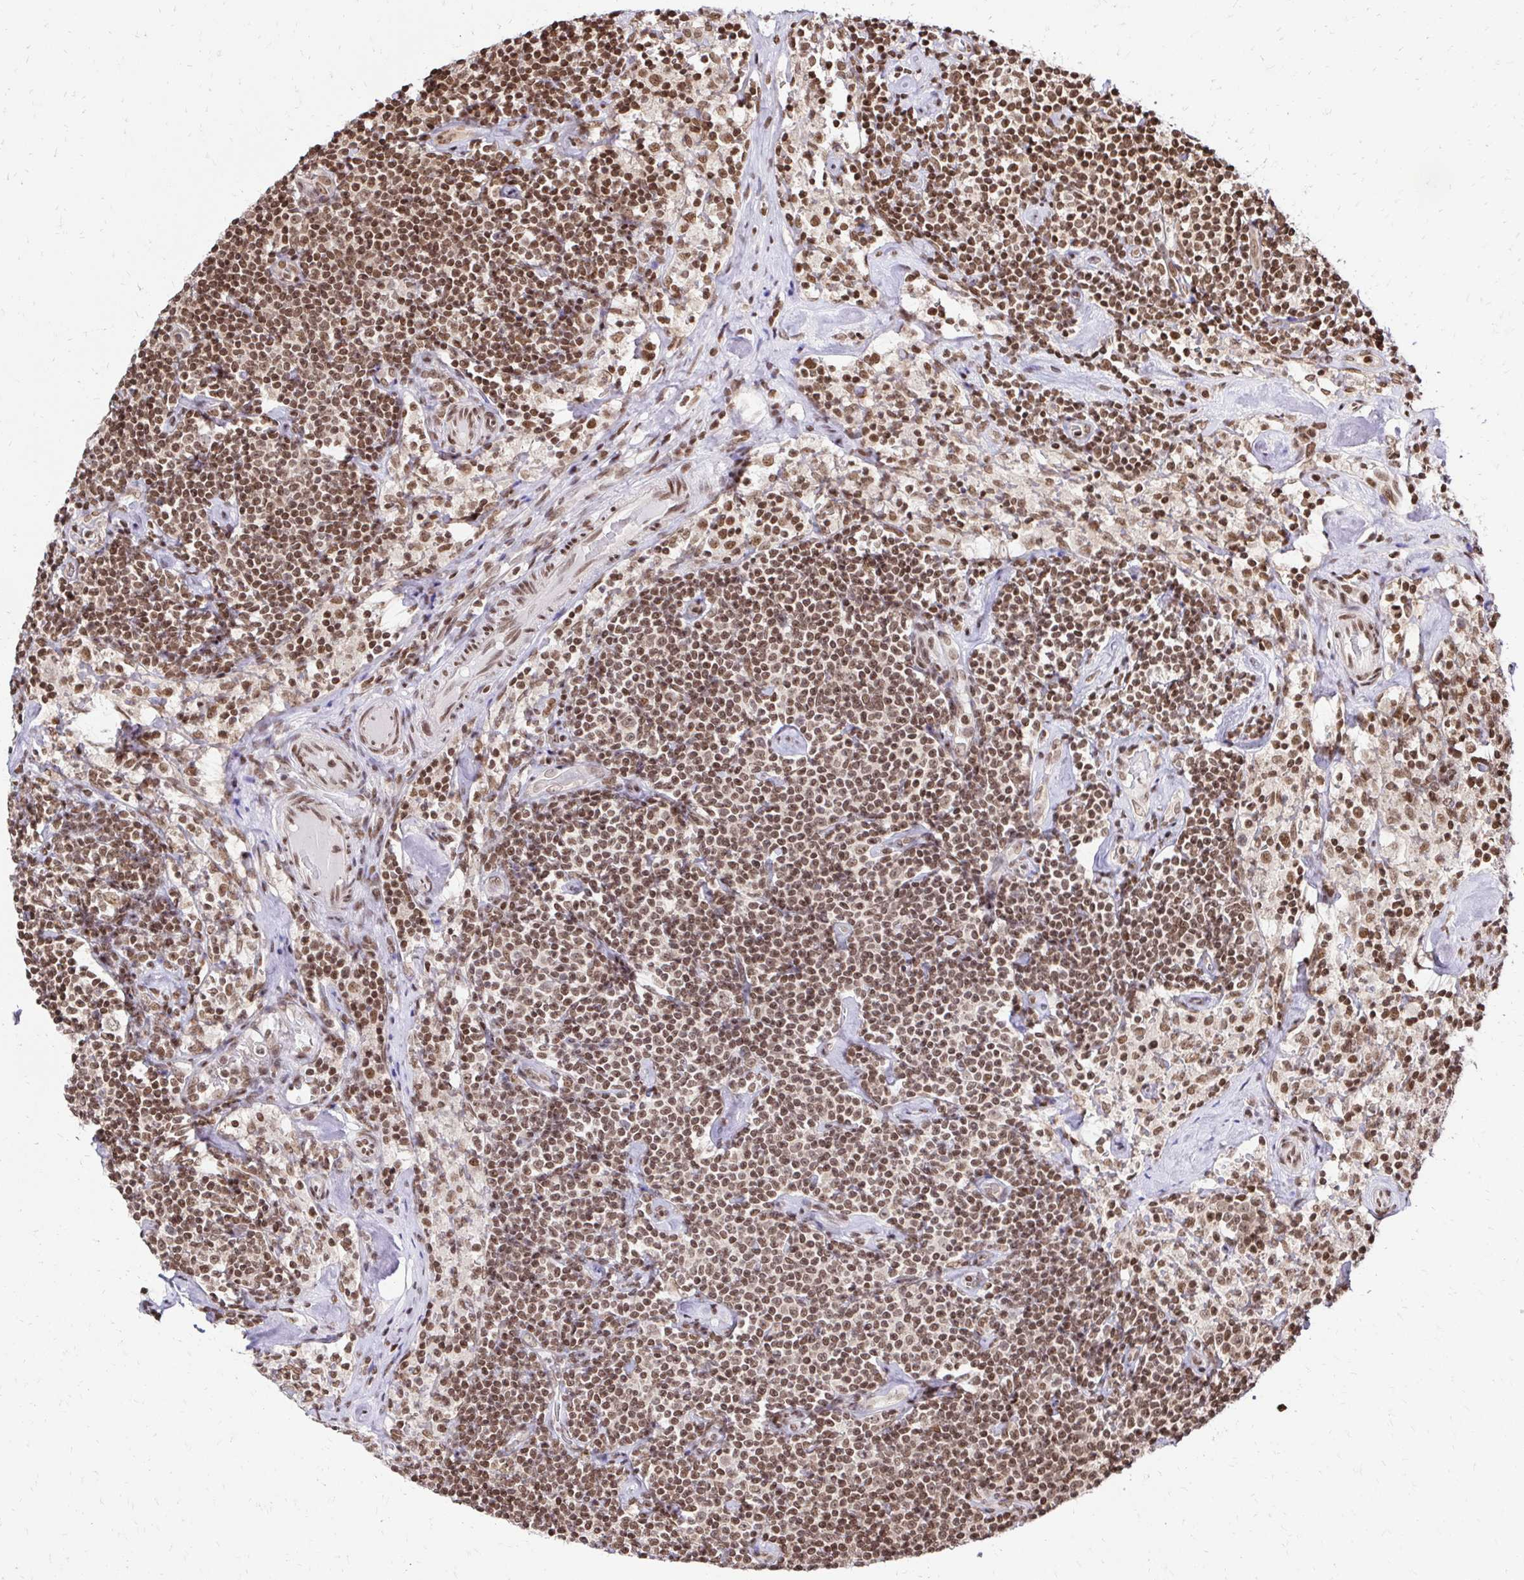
{"staining": {"intensity": "moderate", "quantity": ">75%", "location": "nuclear"}, "tissue": "lymphoma", "cell_type": "Tumor cells", "image_type": "cancer", "snomed": [{"axis": "morphology", "description": "Malignant lymphoma, non-Hodgkin's type, Low grade"}, {"axis": "topography", "description": "Lymph node"}], "caption": "Immunohistochemical staining of human malignant lymphoma, non-Hodgkin's type (low-grade) shows medium levels of moderate nuclear protein staining in about >75% of tumor cells.", "gene": "GLYR1", "patient": {"sex": "male", "age": 81}}